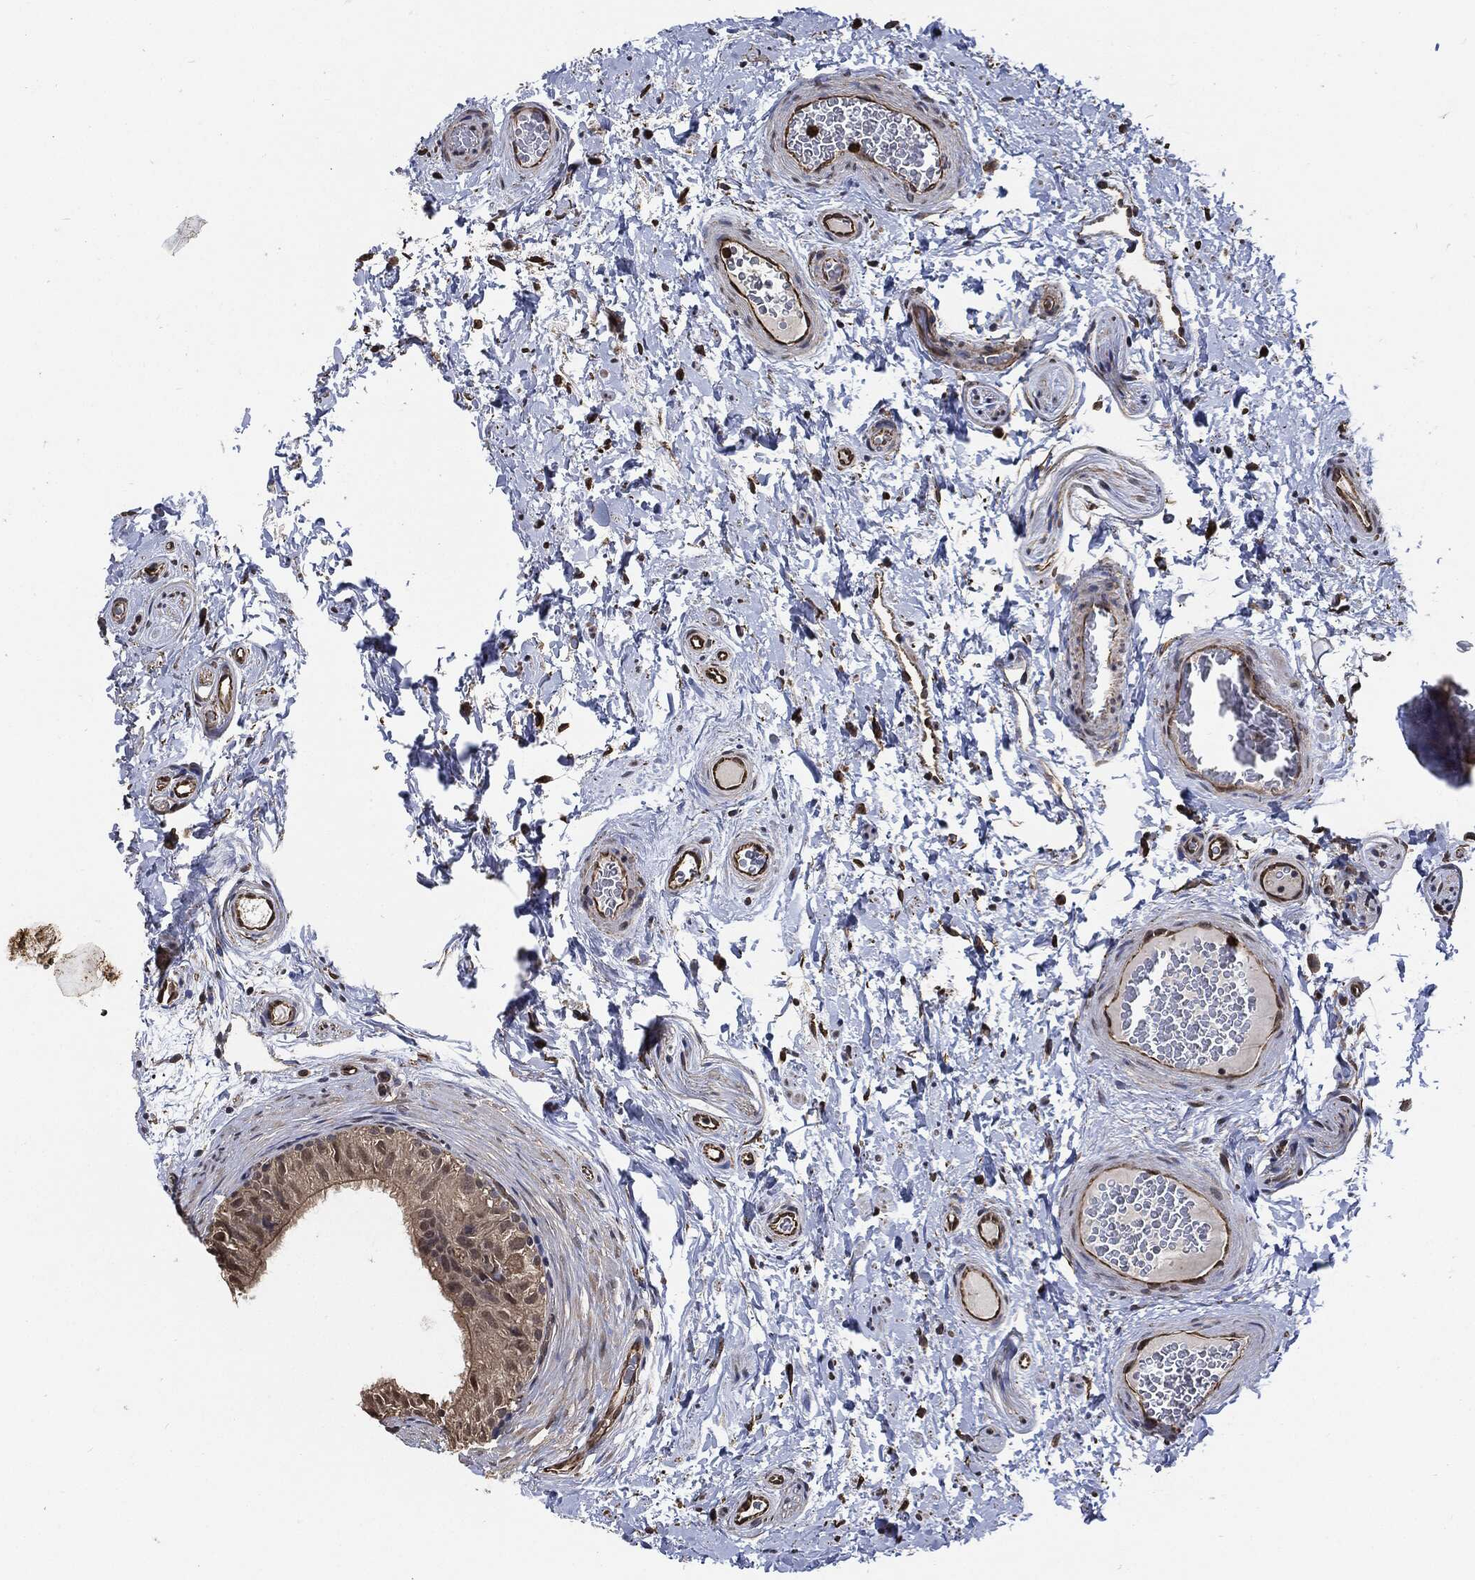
{"staining": {"intensity": "weak", "quantity": "25%-75%", "location": "cytoplasmic/membranous"}, "tissue": "epididymis", "cell_type": "Glandular cells", "image_type": "normal", "snomed": [{"axis": "morphology", "description": "Normal tissue, NOS"}, {"axis": "topography", "description": "Epididymis"}], "caption": "Immunohistochemistry histopathology image of benign human epididymis stained for a protein (brown), which shows low levels of weak cytoplasmic/membranous staining in about 25%-75% of glandular cells.", "gene": "S100A9", "patient": {"sex": "male", "age": 34}}